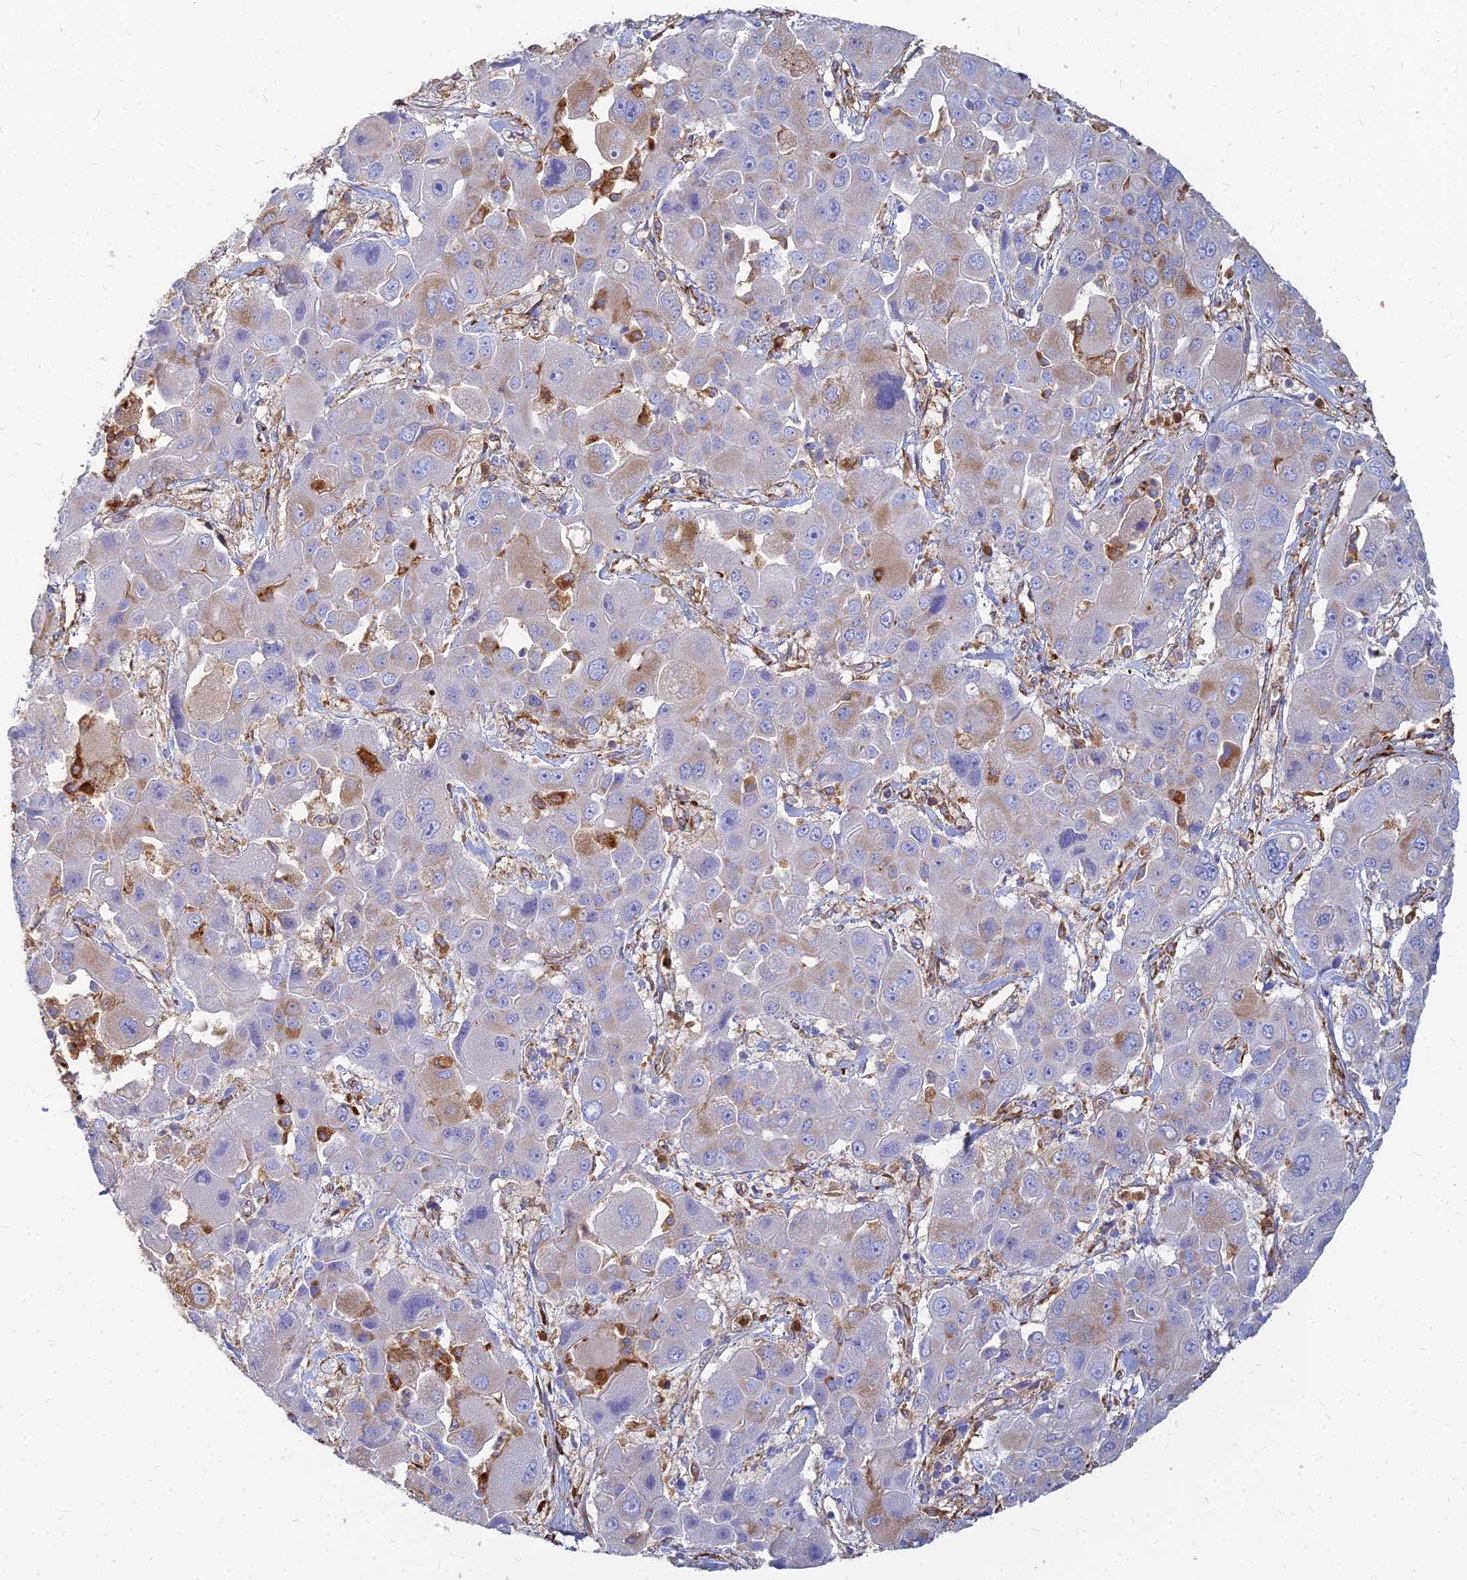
{"staining": {"intensity": "moderate", "quantity": "<25%", "location": "cytoplasmic/membranous"}, "tissue": "liver cancer", "cell_type": "Tumor cells", "image_type": "cancer", "snomed": [{"axis": "morphology", "description": "Cholangiocarcinoma"}, {"axis": "topography", "description": "Liver"}], "caption": "Human cholangiocarcinoma (liver) stained for a protein (brown) exhibits moderate cytoplasmic/membranous positive positivity in about <25% of tumor cells.", "gene": "VAT1", "patient": {"sex": "male", "age": 67}}